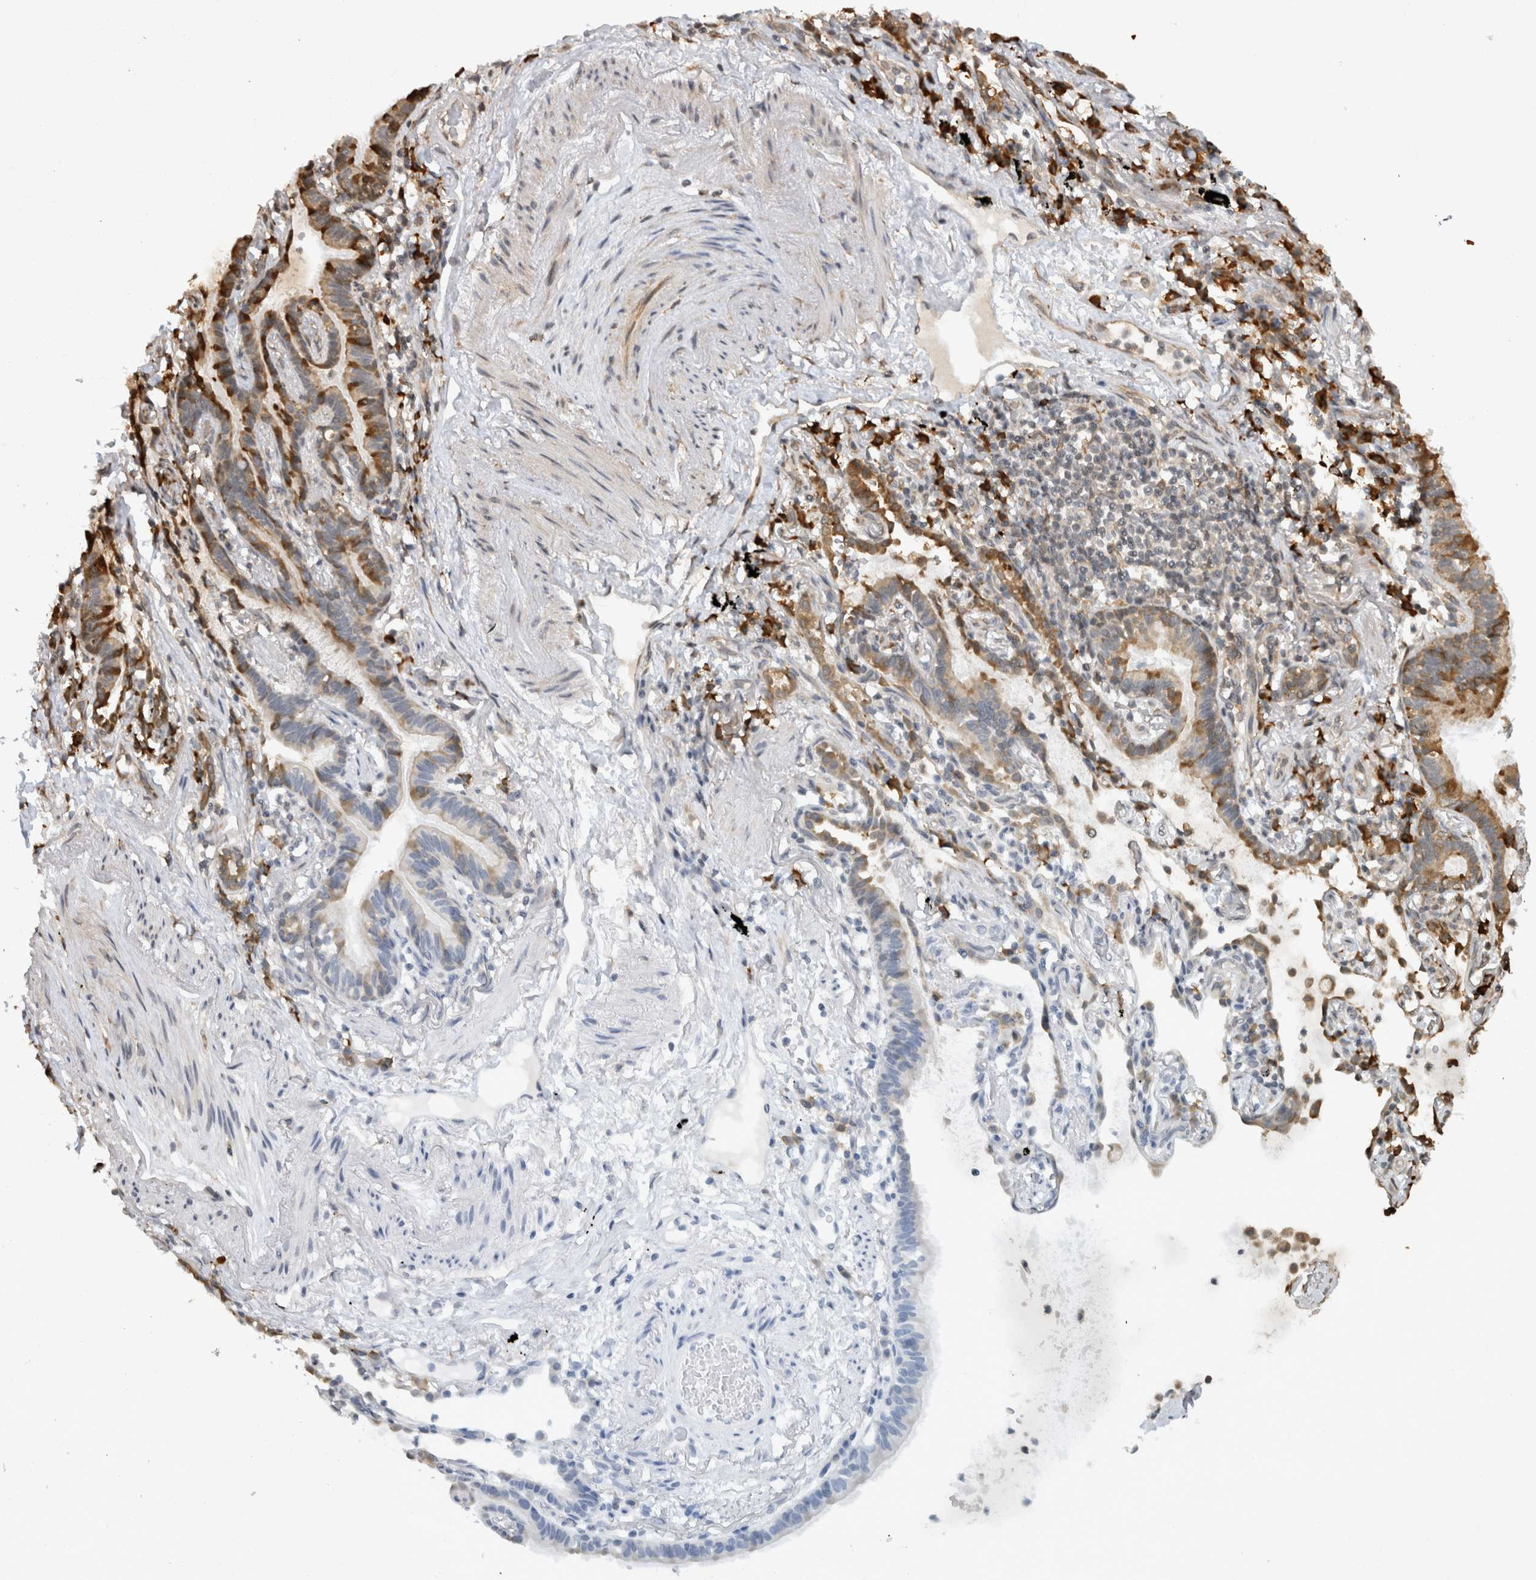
{"staining": {"intensity": "moderate", "quantity": ">75%", "location": "cytoplasmic/membranous"}, "tissue": "lung cancer", "cell_type": "Tumor cells", "image_type": "cancer", "snomed": [{"axis": "morphology", "description": "Adenocarcinoma, NOS"}, {"axis": "topography", "description": "Lung"}], "caption": "Immunohistochemistry photomicrograph of adenocarcinoma (lung) stained for a protein (brown), which shows medium levels of moderate cytoplasmic/membranous expression in about >75% of tumor cells.", "gene": "MS4A7", "patient": {"sex": "female", "age": 70}}